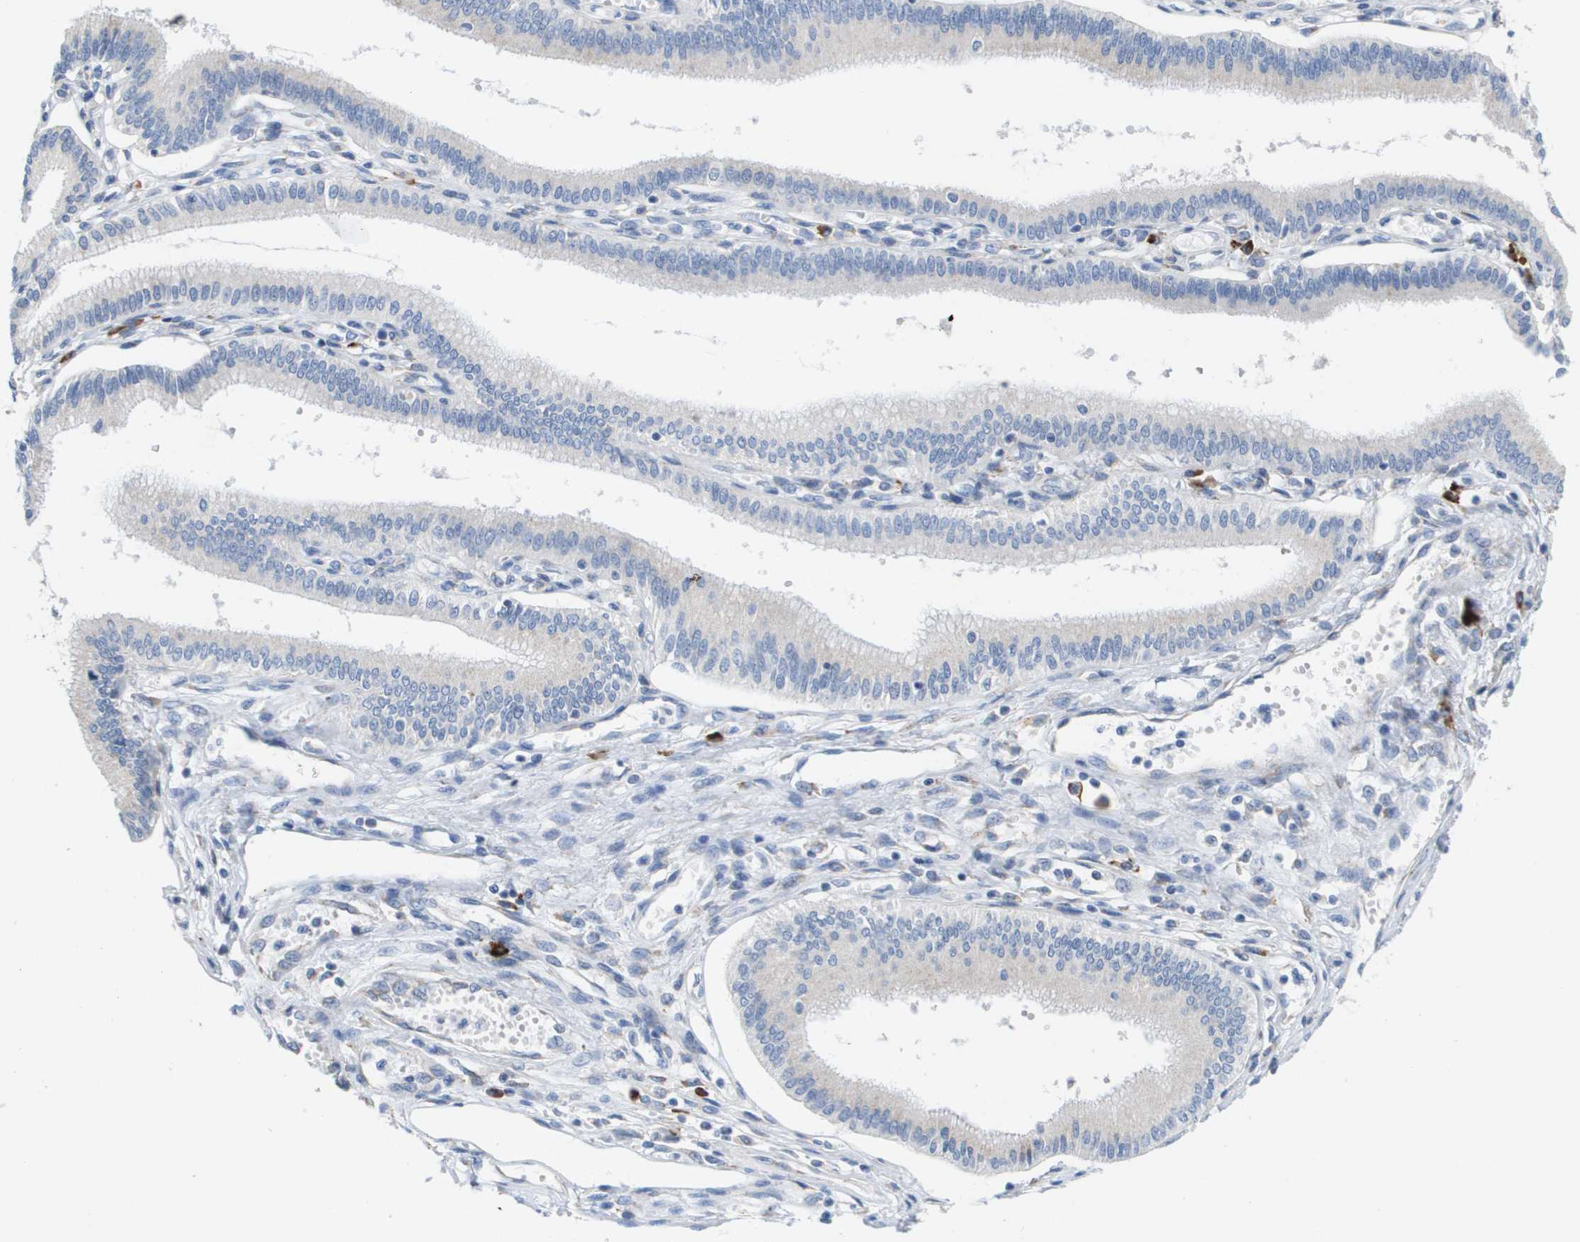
{"staining": {"intensity": "negative", "quantity": "none", "location": "none"}, "tissue": "pancreatic cancer", "cell_type": "Tumor cells", "image_type": "cancer", "snomed": [{"axis": "morphology", "description": "Adenocarcinoma, NOS"}, {"axis": "topography", "description": "Pancreas"}], "caption": "A micrograph of human pancreatic cancer is negative for staining in tumor cells.", "gene": "CD3G", "patient": {"sex": "male", "age": 56}}